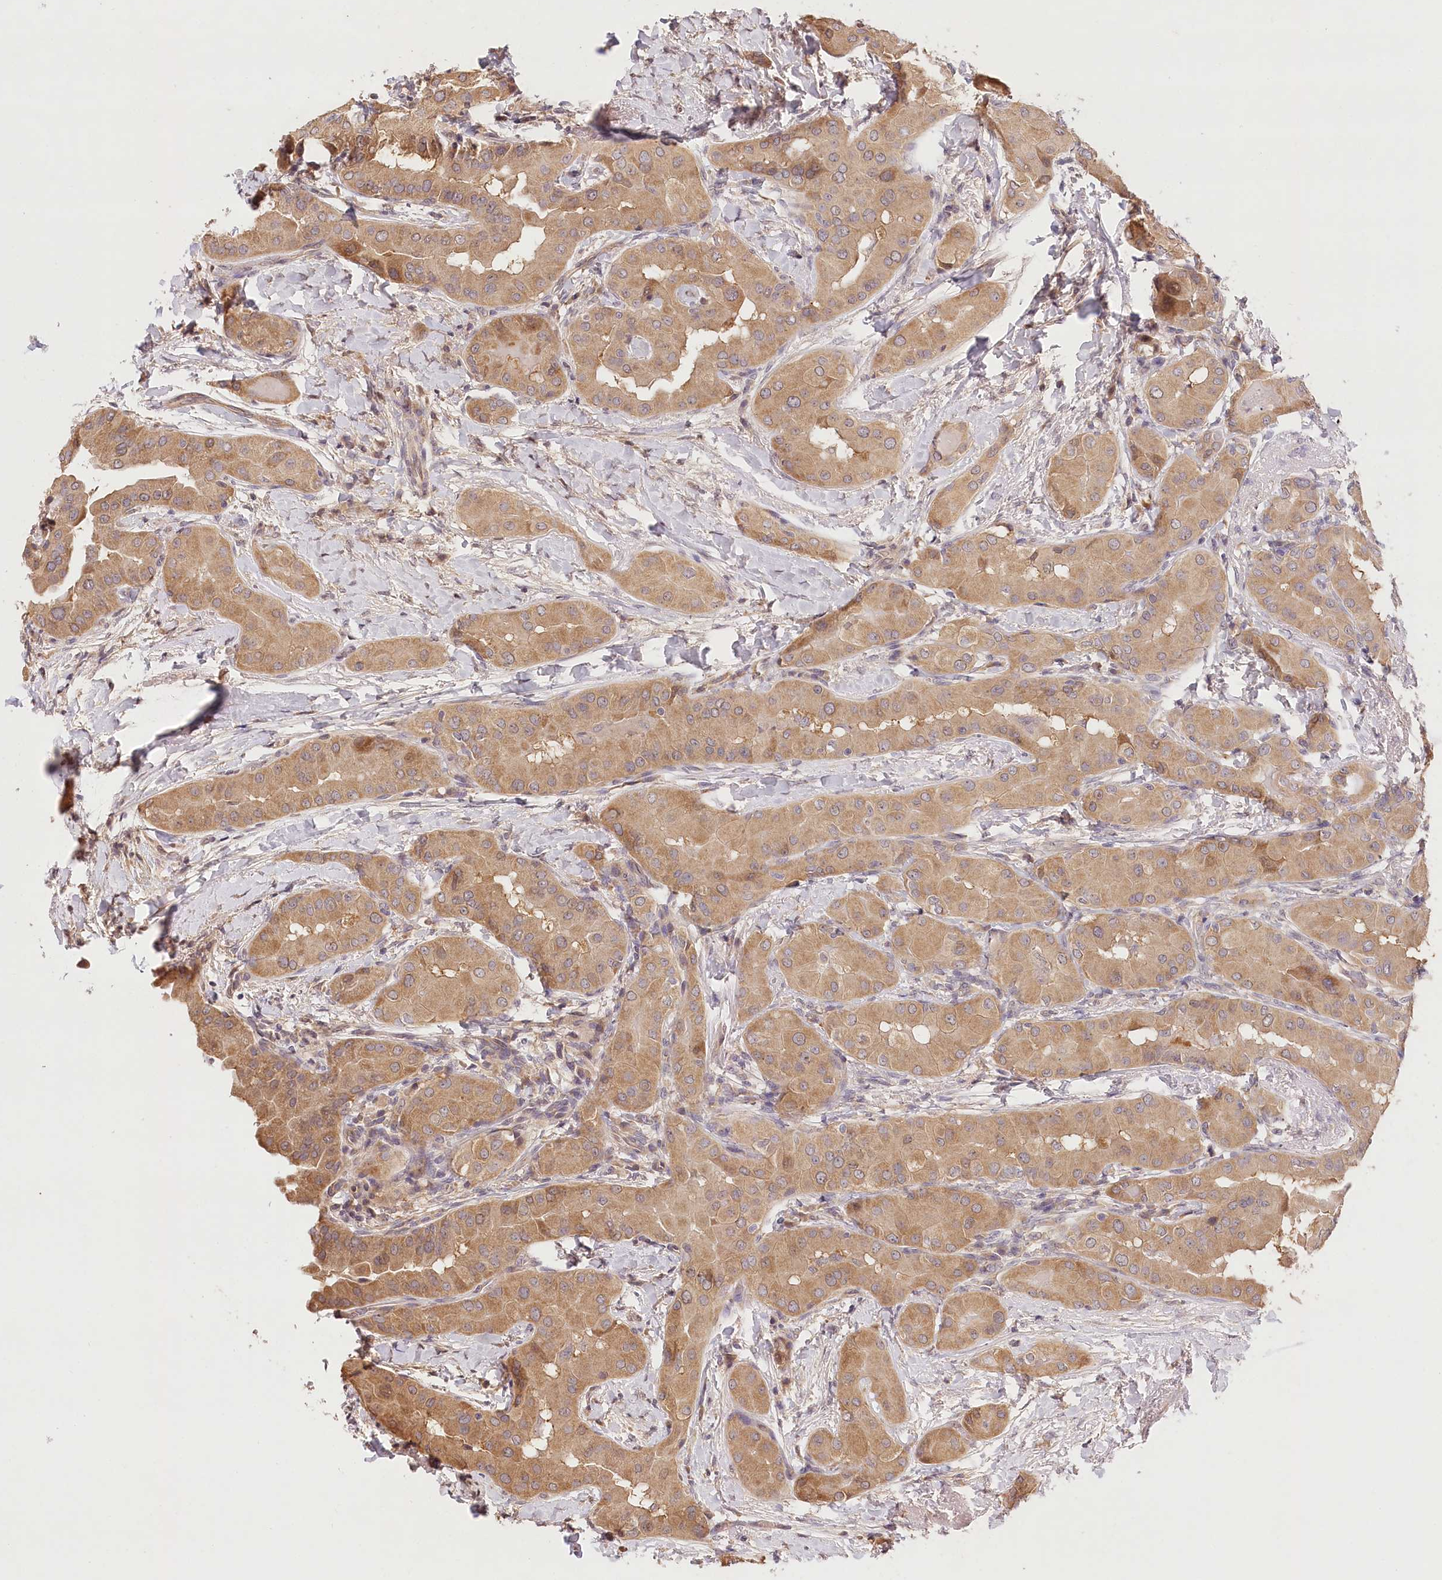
{"staining": {"intensity": "moderate", "quantity": ">75%", "location": "cytoplasmic/membranous"}, "tissue": "thyroid cancer", "cell_type": "Tumor cells", "image_type": "cancer", "snomed": [{"axis": "morphology", "description": "Papillary adenocarcinoma, NOS"}, {"axis": "topography", "description": "Thyroid gland"}], "caption": "Papillary adenocarcinoma (thyroid) stained with immunohistochemistry reveals moderate cytoplasmic/membranous expression in approximately >75% of tumor cells.", "gene": "LSS", "patient": {"sex": "male", "age": 33}}